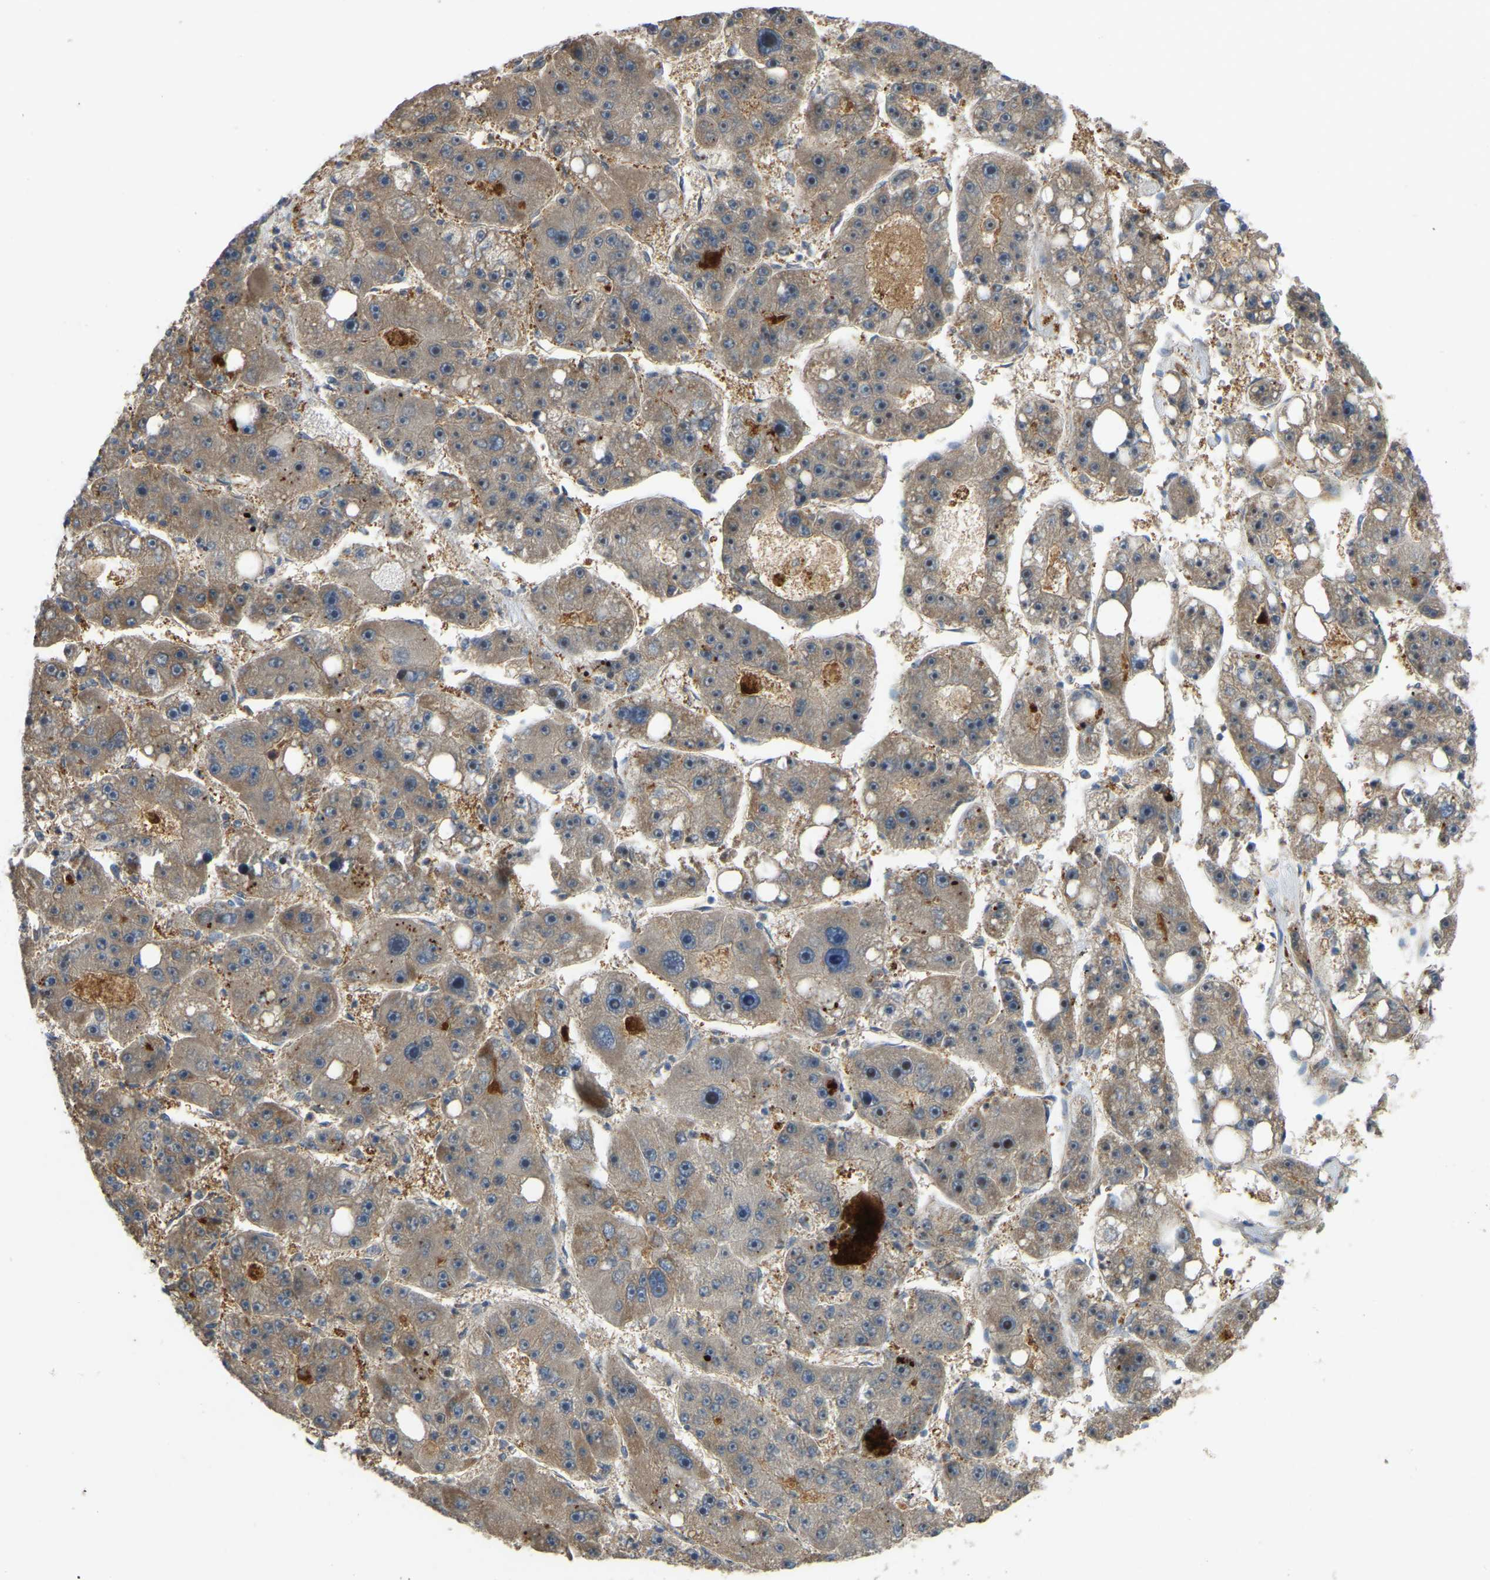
{"staining": {"intensity": "moderate", "quantity": "25%-75%", "location": "cytoplasmic/membranous"}, "tissue": "liver cancer", "cell_type": "Tumor cells", "image_type": "cancer", "snomed": [{"axis": "morphology", "description": "Carcinoma, Hepatocellular, NOS"}, {"axis": "topography", "description": "Liver"}], "caption": "Approximately 25%-75% of tumor cells in human liver cancer demonstrate moderate cytoplasmic/membranous protein expression as visualized by brown immunohistochemical staining.", "gene": "C21orf91", "patient": {"sex": "female", "age": 61}}